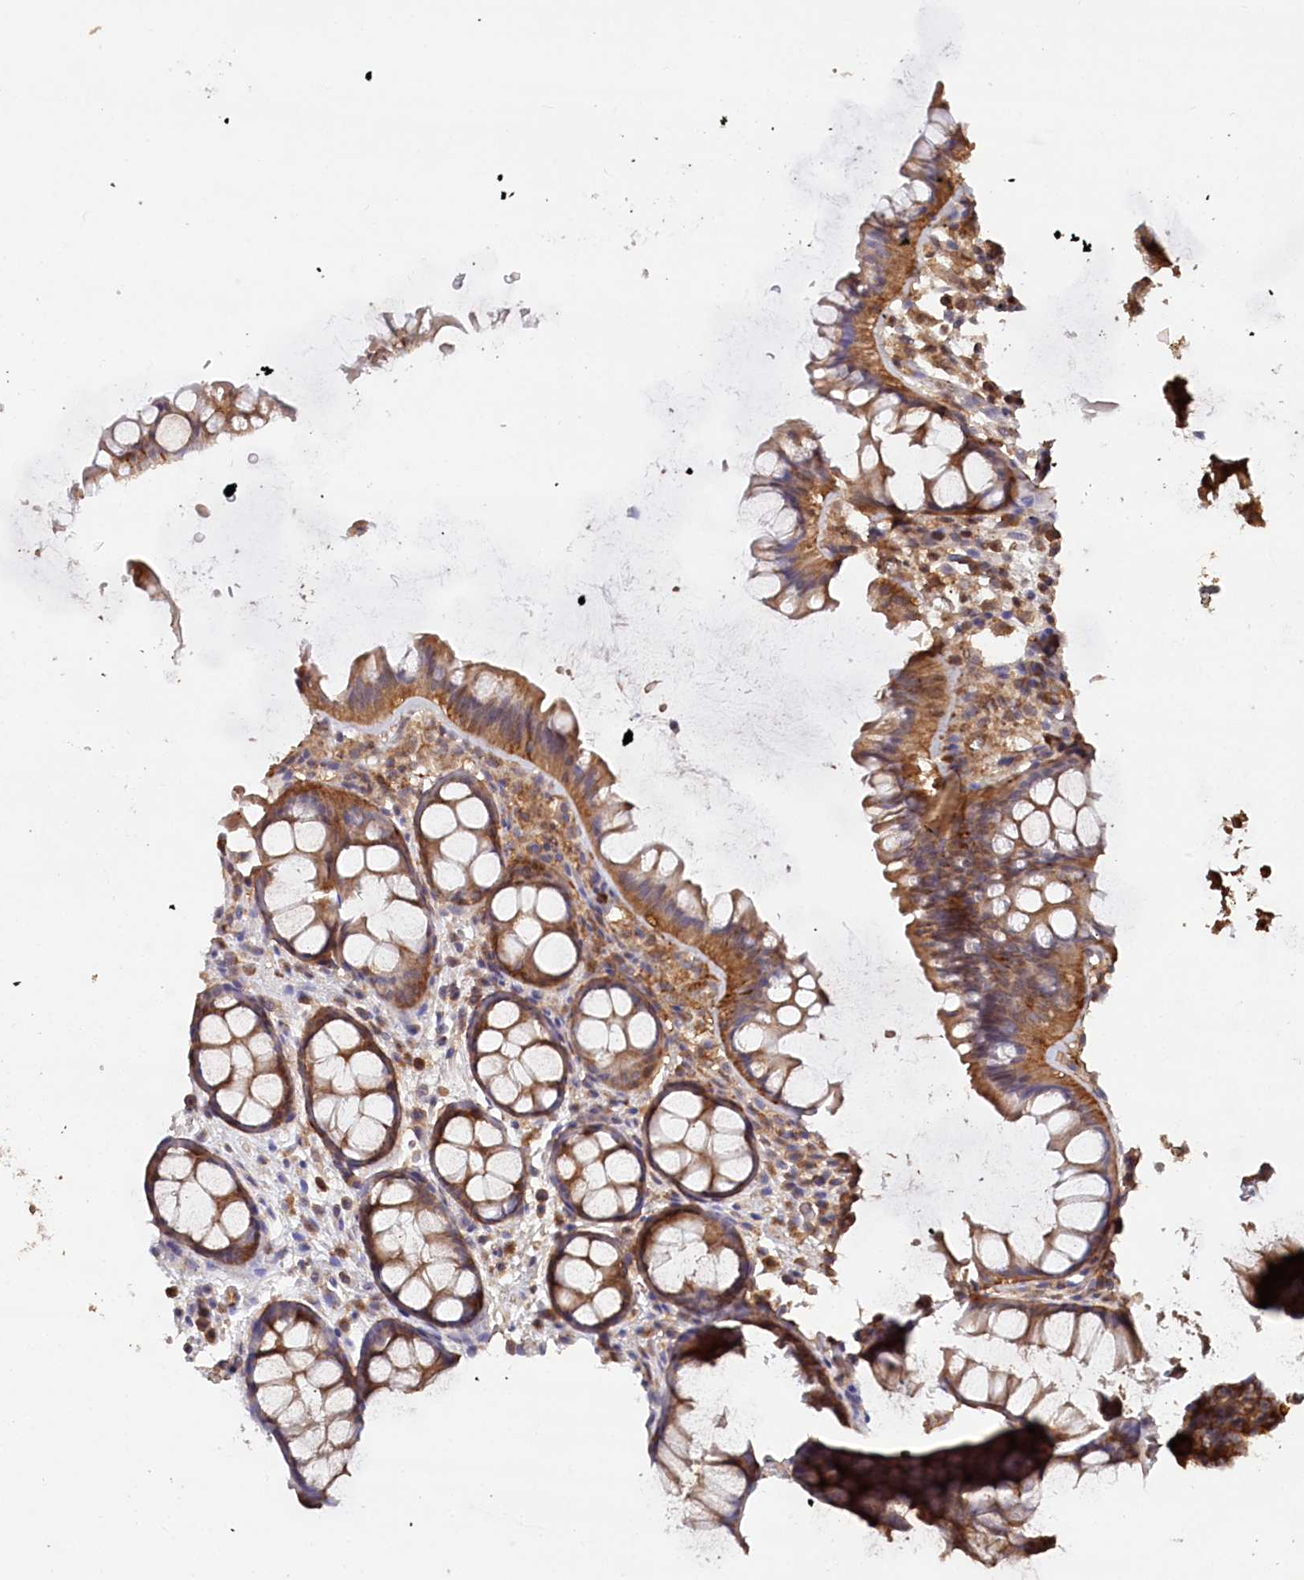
{"staining": {"intensity": "moderate", "quantity": ">75%", "location": "cytoplasmic/membranous"}, "tissue": "colon", "cell_type": "Endothelial cells", "image_type": "normal", "snomed": [{"axis": "morphology", "description": "Normal tissue, NOS"}, {"axis": "topography", "description": "Colon"}], "caption": "A brown stain highlights moderate cytoplasmic/membranous positivity of a protein in endothelial cells of unremarkable colon. (Brightfield microscopy of DAB IHC at high magnification).", "gene": "LSG1", "patient": {"sex": "female", "age": 82}}